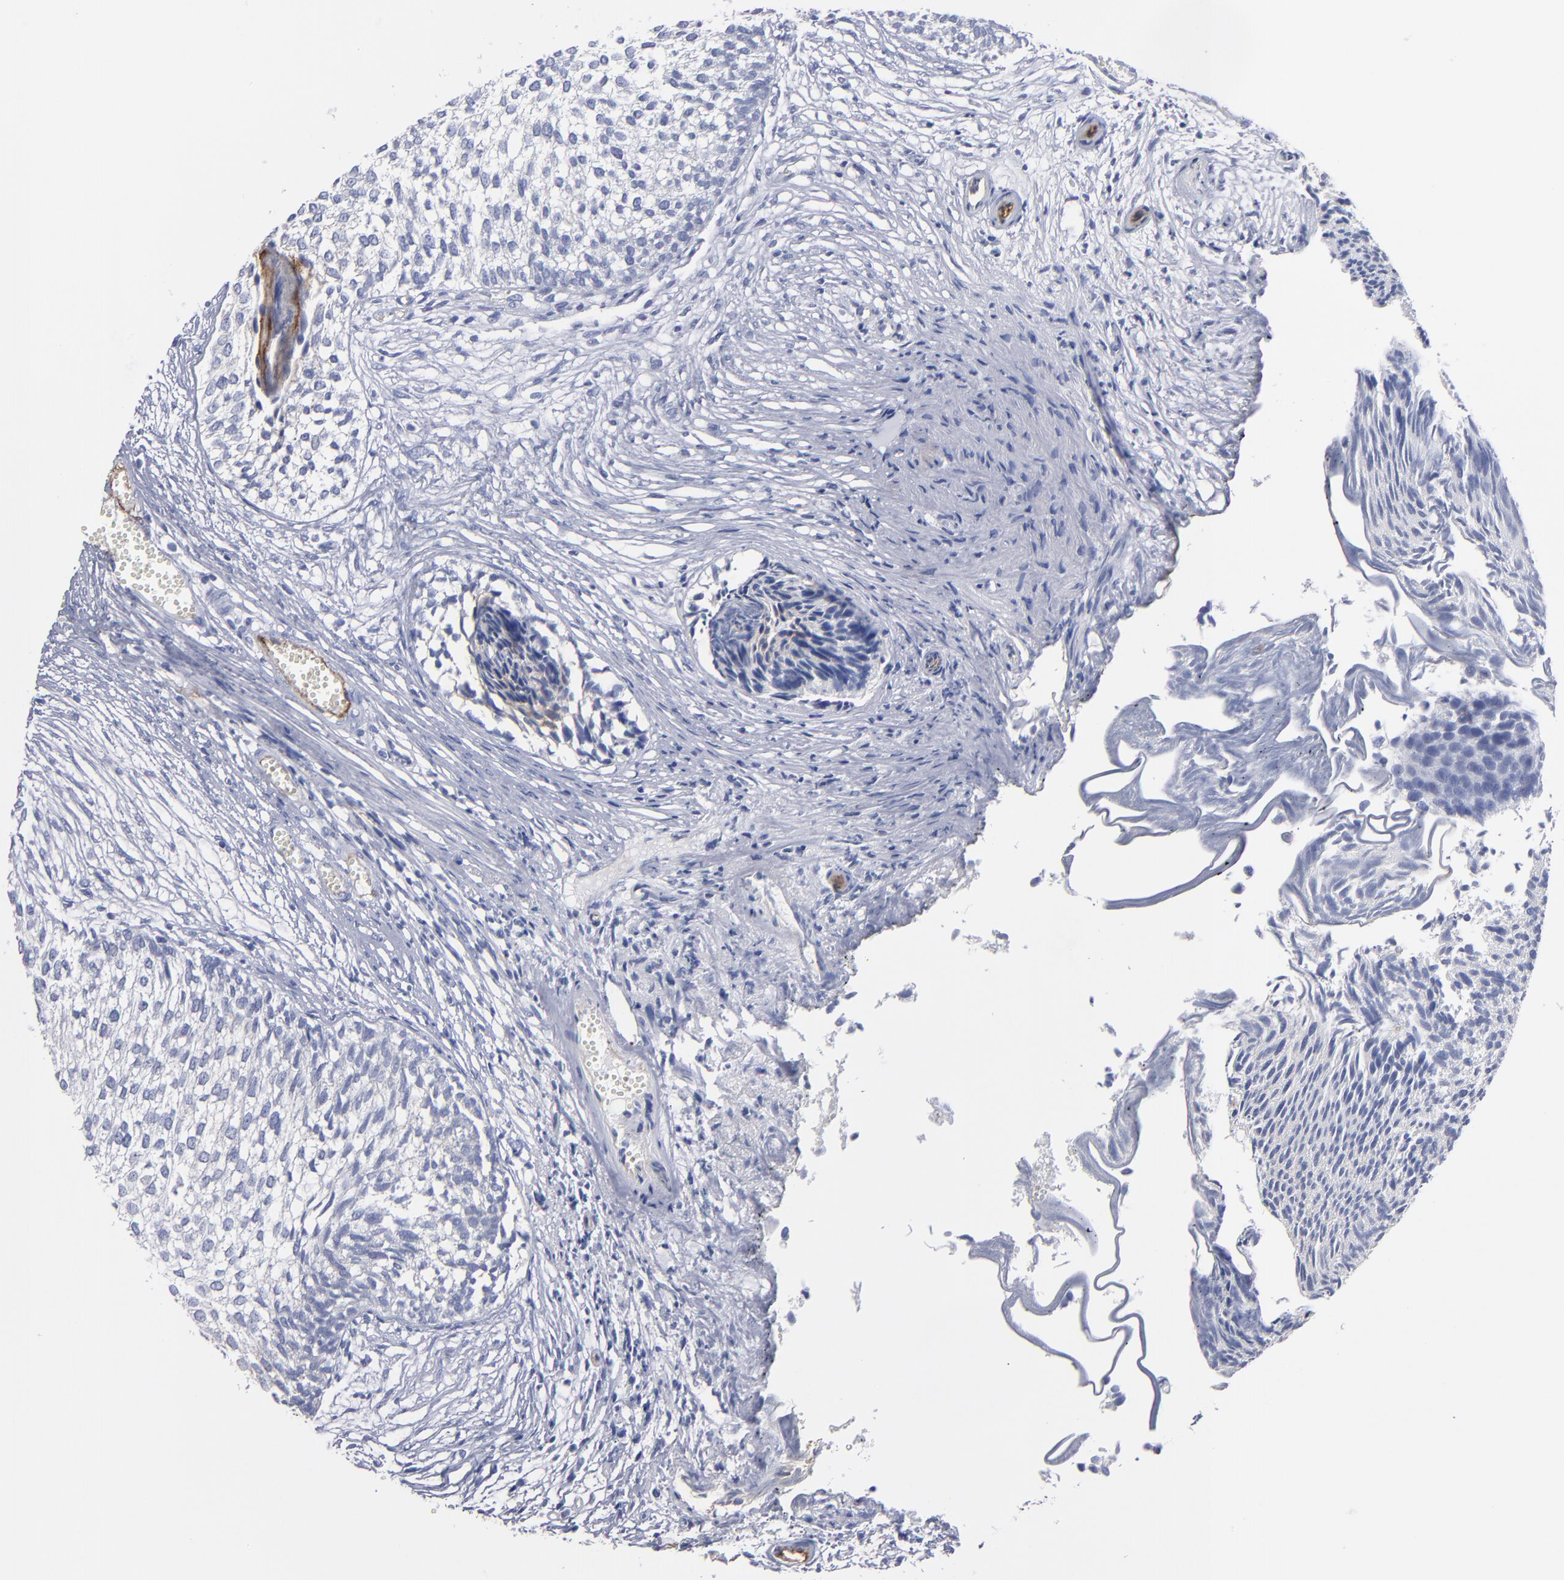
{"staining": {"intensity": "negative", "quantity": "none", "location": "none"}, "tissue": "urothelial cancer", "cell_type": "Tumor cells", "image_type": "cancer", "snomed": [{"axis": "morphology", "description": "Urothelial carcinoma, Low grade"}, {"axis": "topography", "description": "Urinary bladder"}], "caption": "DAB (3,3'-diaminobenzidine) immunohistochemical staining of human urothelial carcinoma (low-grade) displays no significant positivity in tumor cells.", "gene": "TM4SF1", "patient": {"sex": "male", "age": 84}}